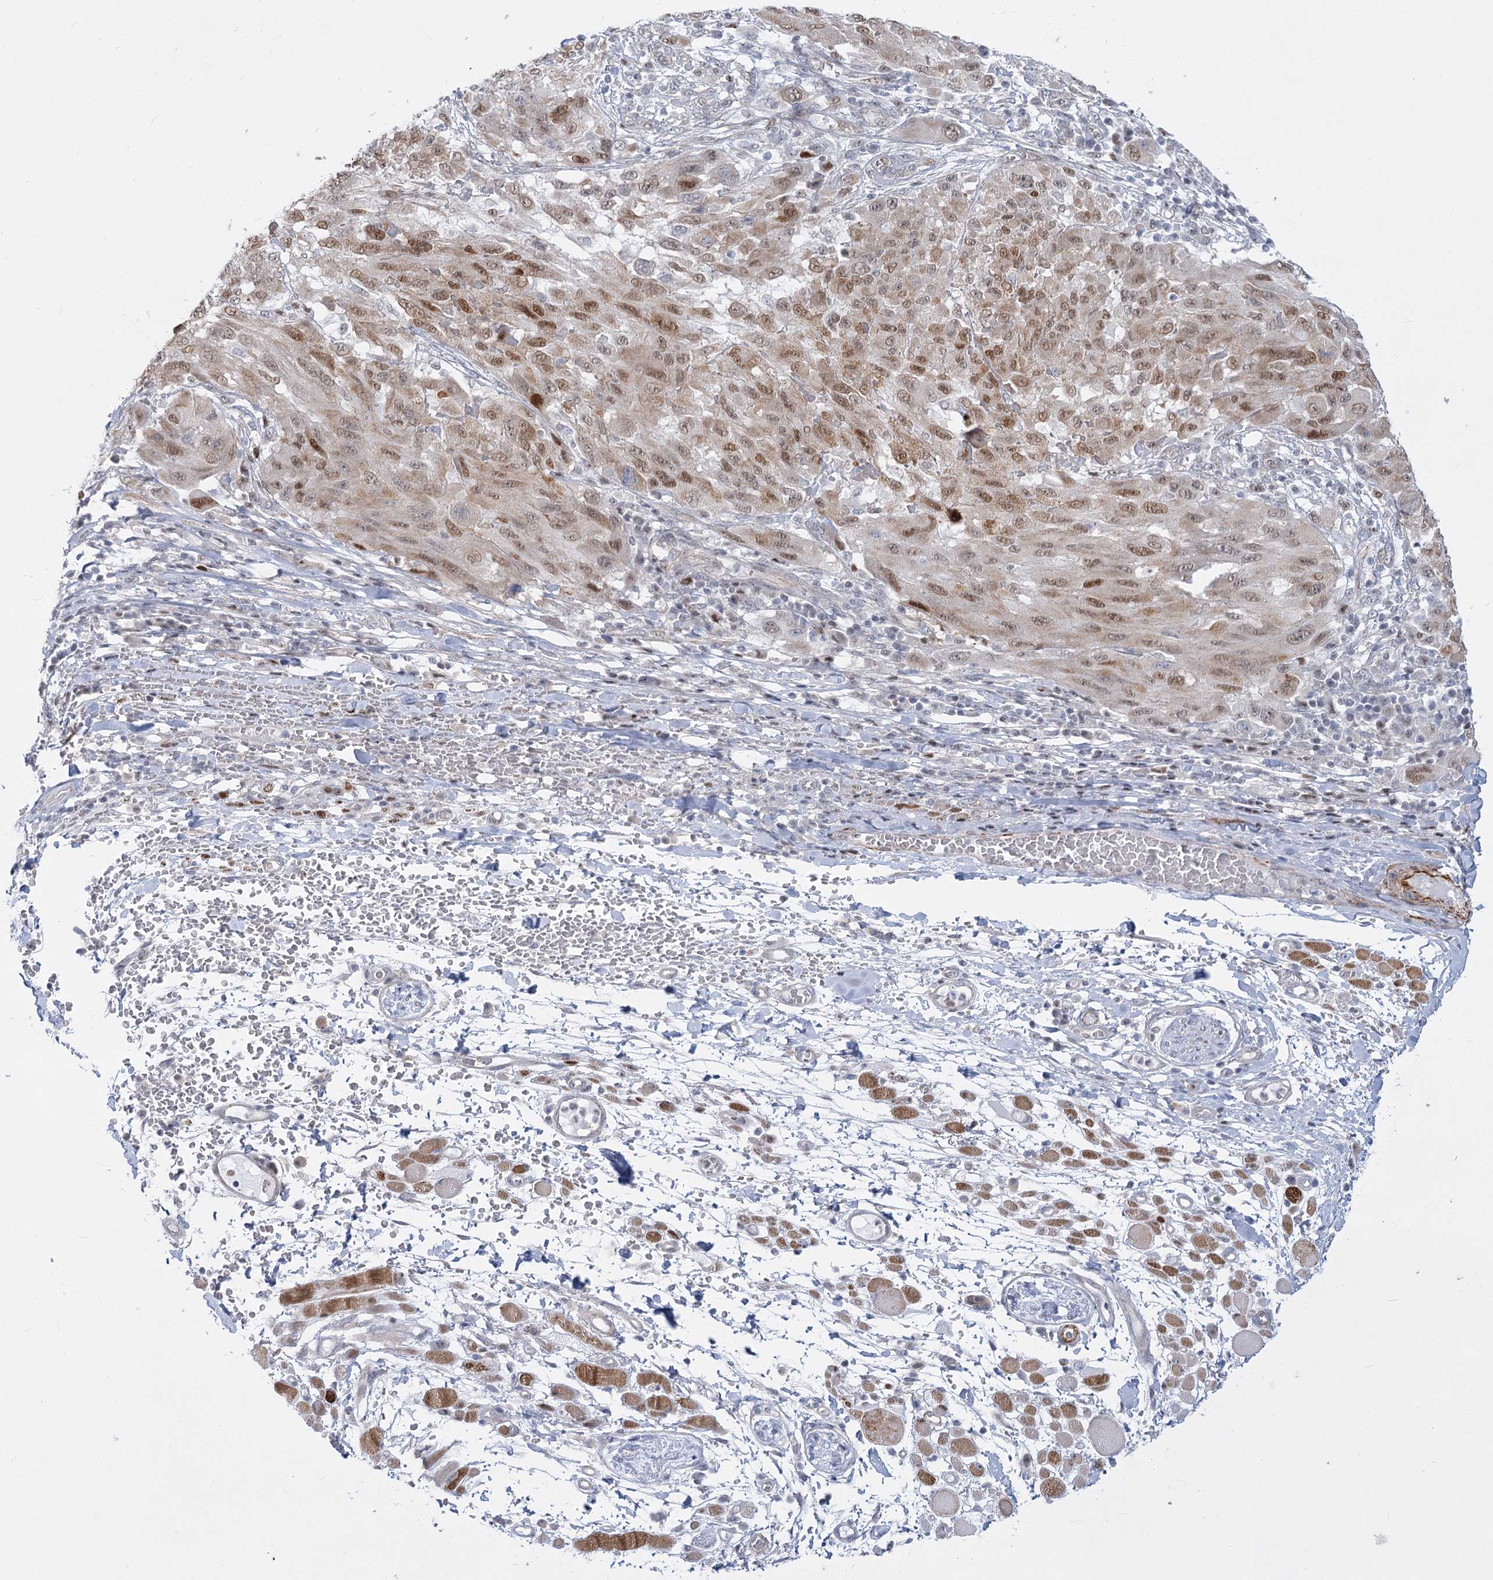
{"staining": {"intensity": "moderate", "quantity": ">75%", "location": "nuclear"}, "tissue": "melanoma", "cell_type": "Tumor cells", "image_type": "cancer", "snomed": [{"axis": "morphology", "description": "Malignant melanoma, NOS"}, {"axis": "topography", "description": "Skin"}], "caption": "DAB immunohistochemical staining of human malignant melanoma reveals moderate nuclear protein expression in about >75% of tumor cells.", "gene": "ARSI", "patient": {"sex": "female", "age": 91}}